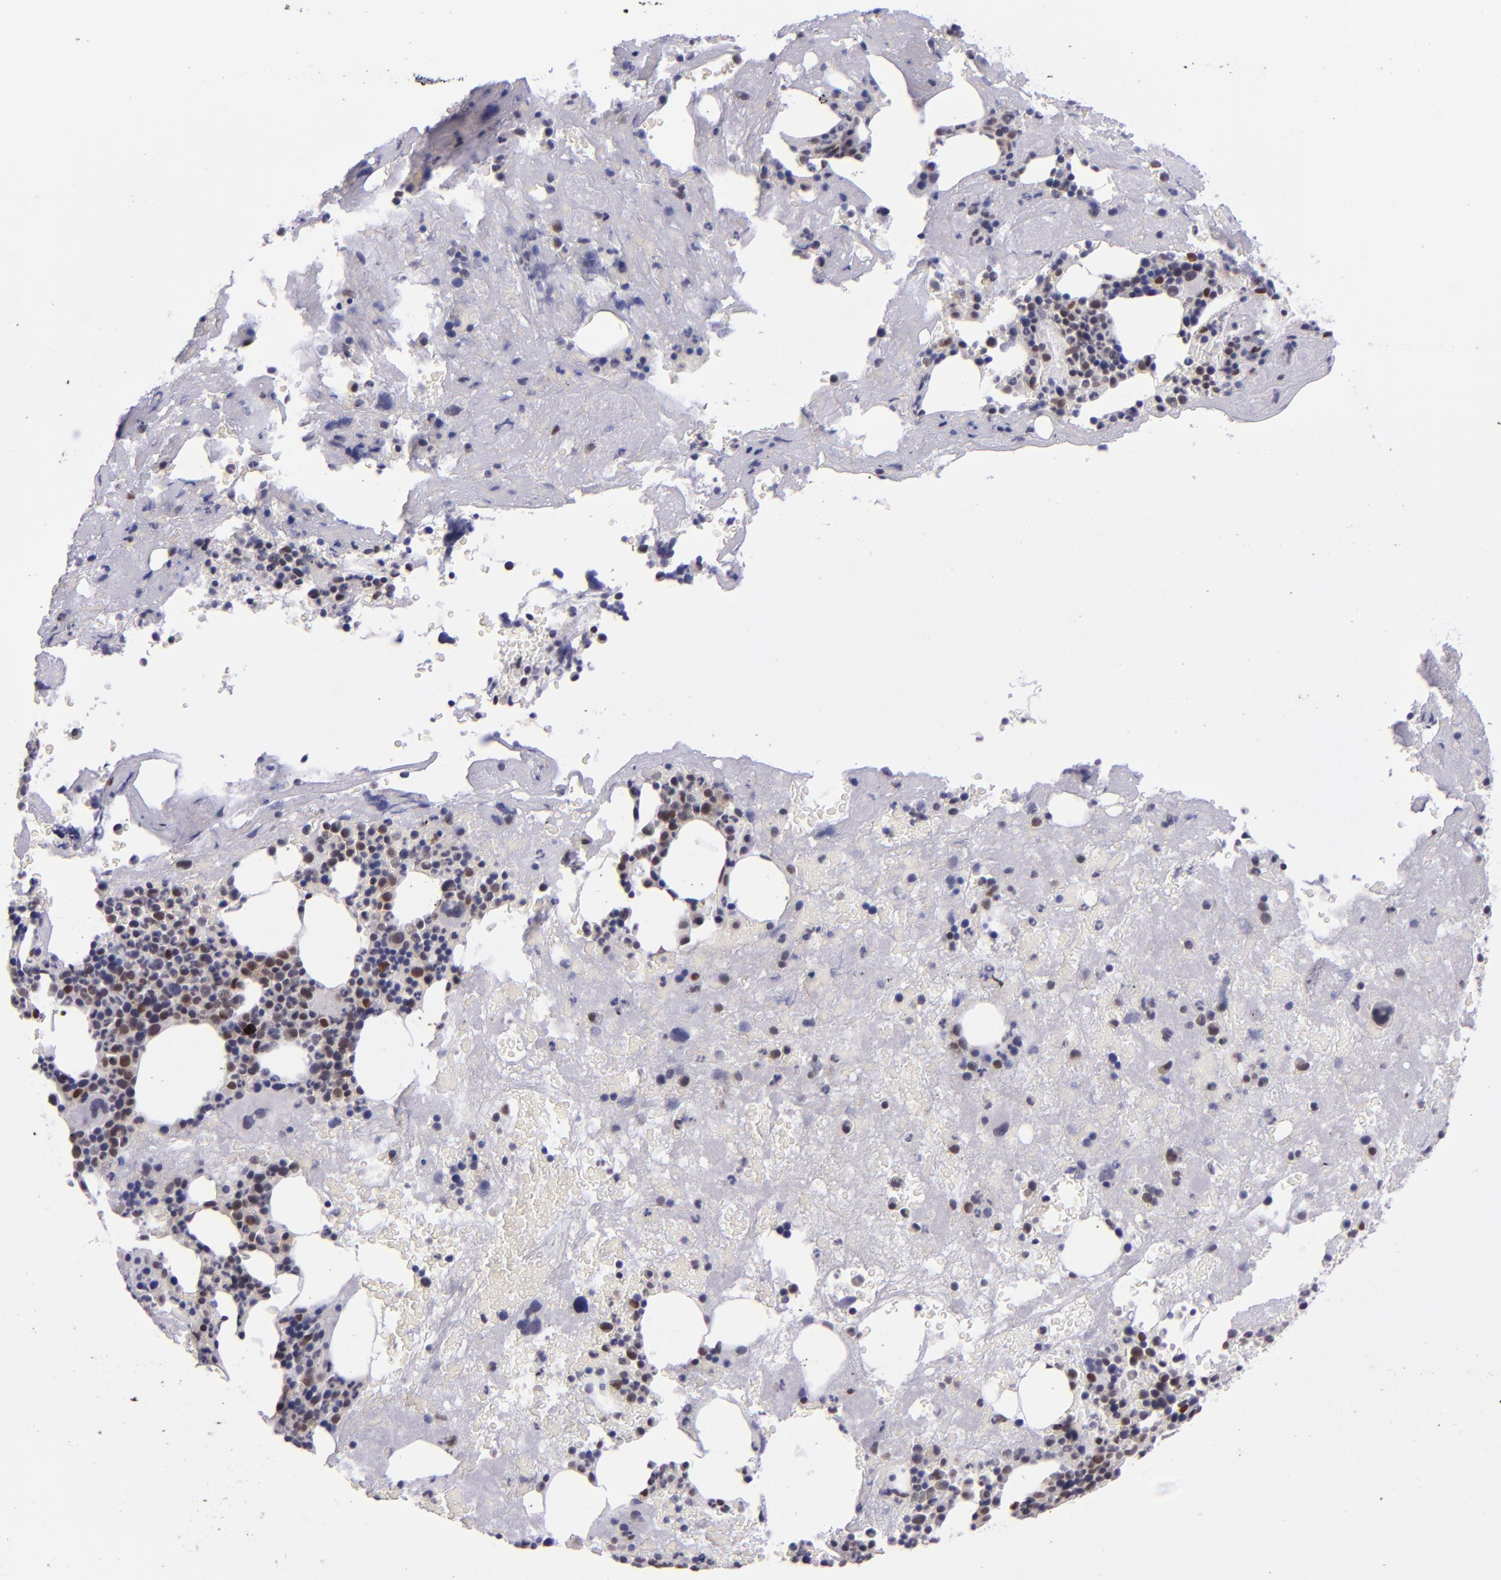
{"staining": {"intensity": "weak", "quantity": "<25%", "location": "nuclear"}, "tissue": "bone marrow", "cell_type": "Hematopoietic cells", "image_type": "normal", "snomed": [{"axis": "morphology", "description": "Normal tissue, NOS"}, {"axis": "topography", "description": "Bone marrow"}], "caption": "This is an immunohistochemistry micrograph of benign human bone marrow. There is no staining in hematopoietic cells.", "gene": "BAG1", "patient": {"sex": "male", "age": 76}}